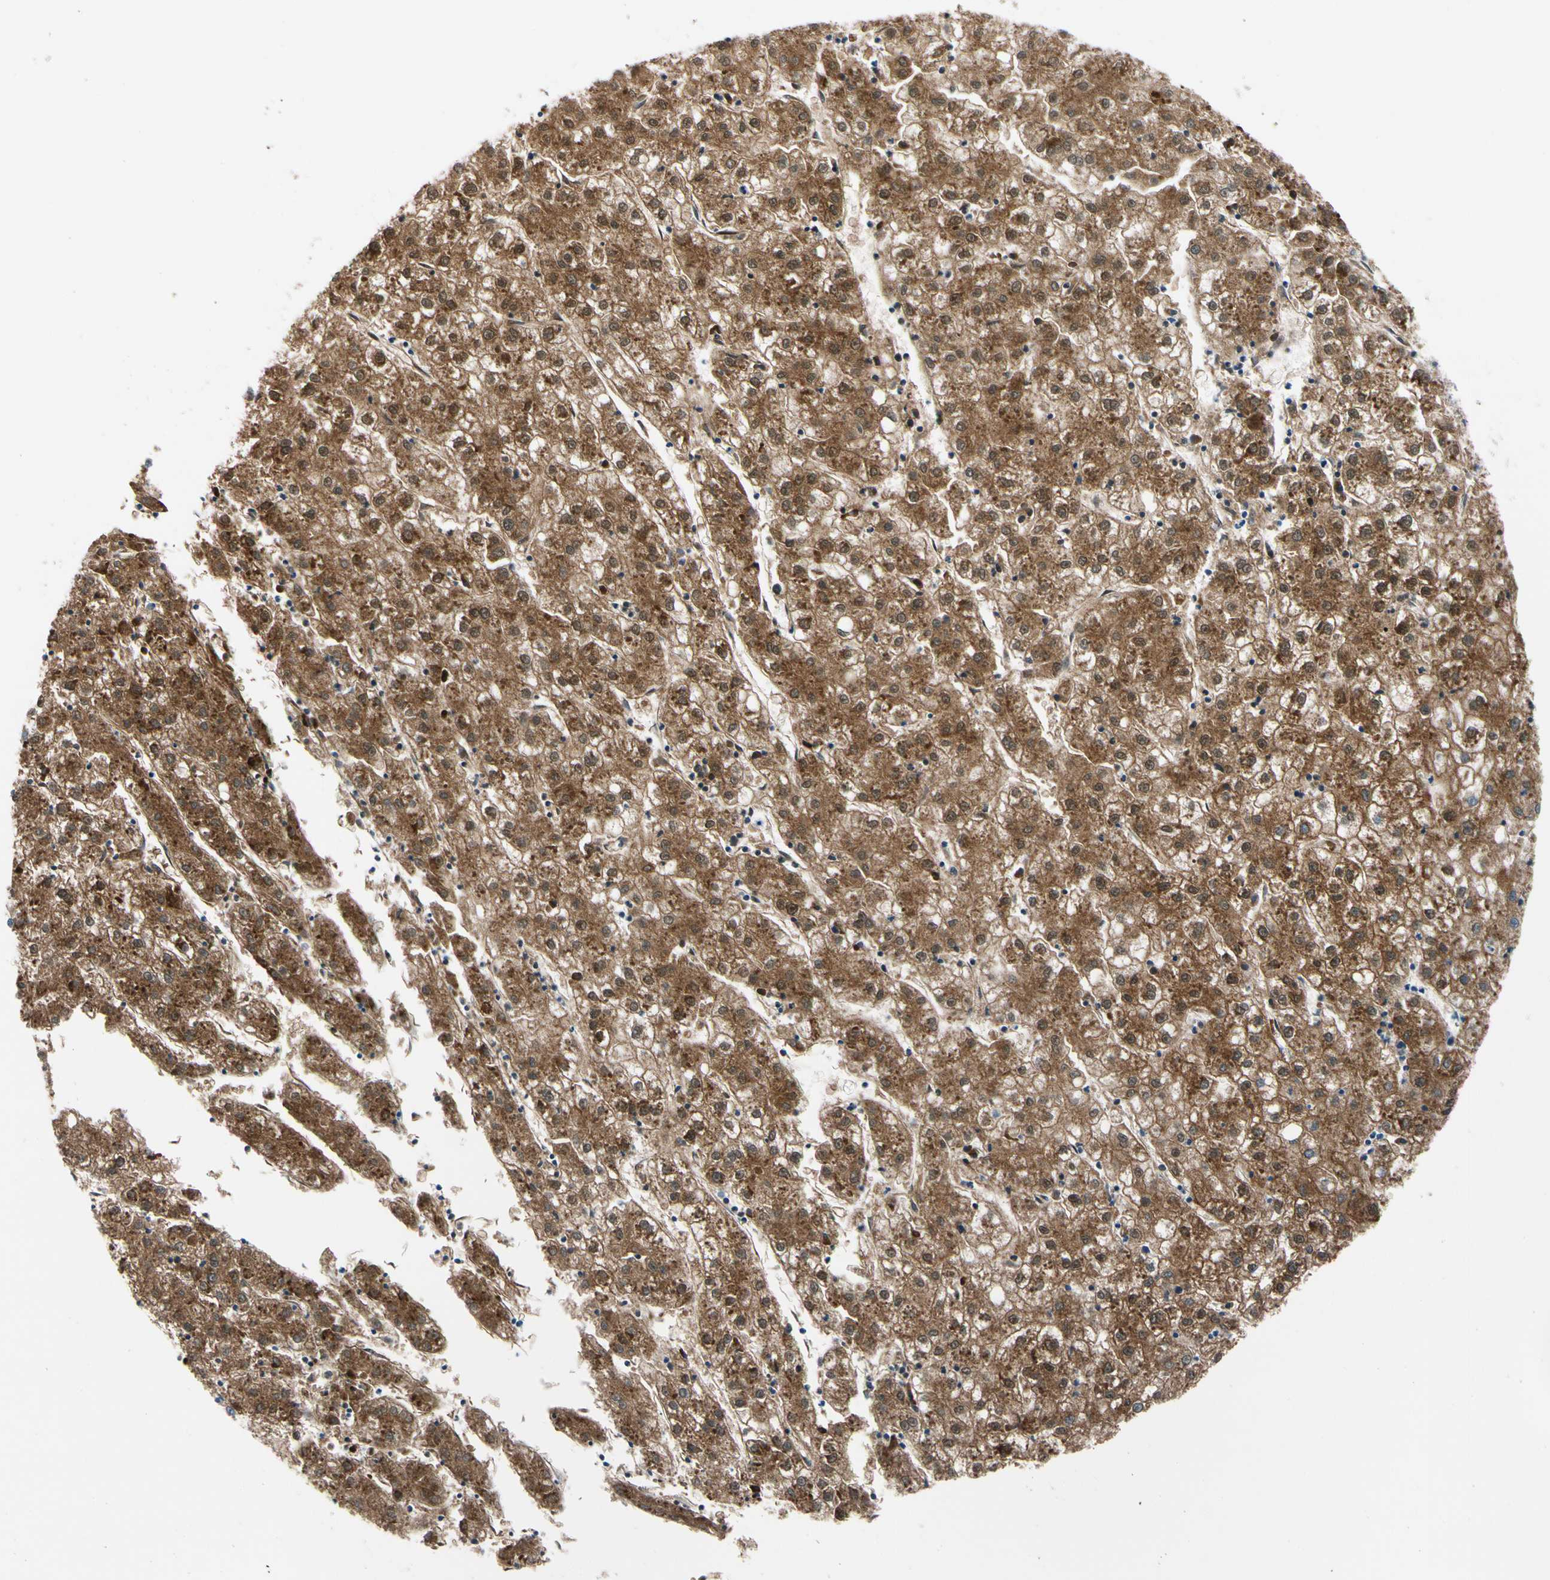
{"staining": {"intensity": "strong", "quantity": ">75%", "location": "cytoplasmic/membranous"}, "tissue": "liver cancer", "cell_type": "Tumor cells", "image_type": "cancer", "snomed": [{"axis": "morphology", "description": "Carcinoma, Hepatocellular, NOS"}, {"axis": "topography", "description": "Liver"}], "caption": "IHC histopathology image of human liver cancer (hepatocellular carcinoma) stained for a protein (brown), which reveals high levels of strong cytoplasmic/membranous positivity in approximately >75% of tumor cells.", "gene": "GPHN", "patient": {"sex": "male", "age": 72}}